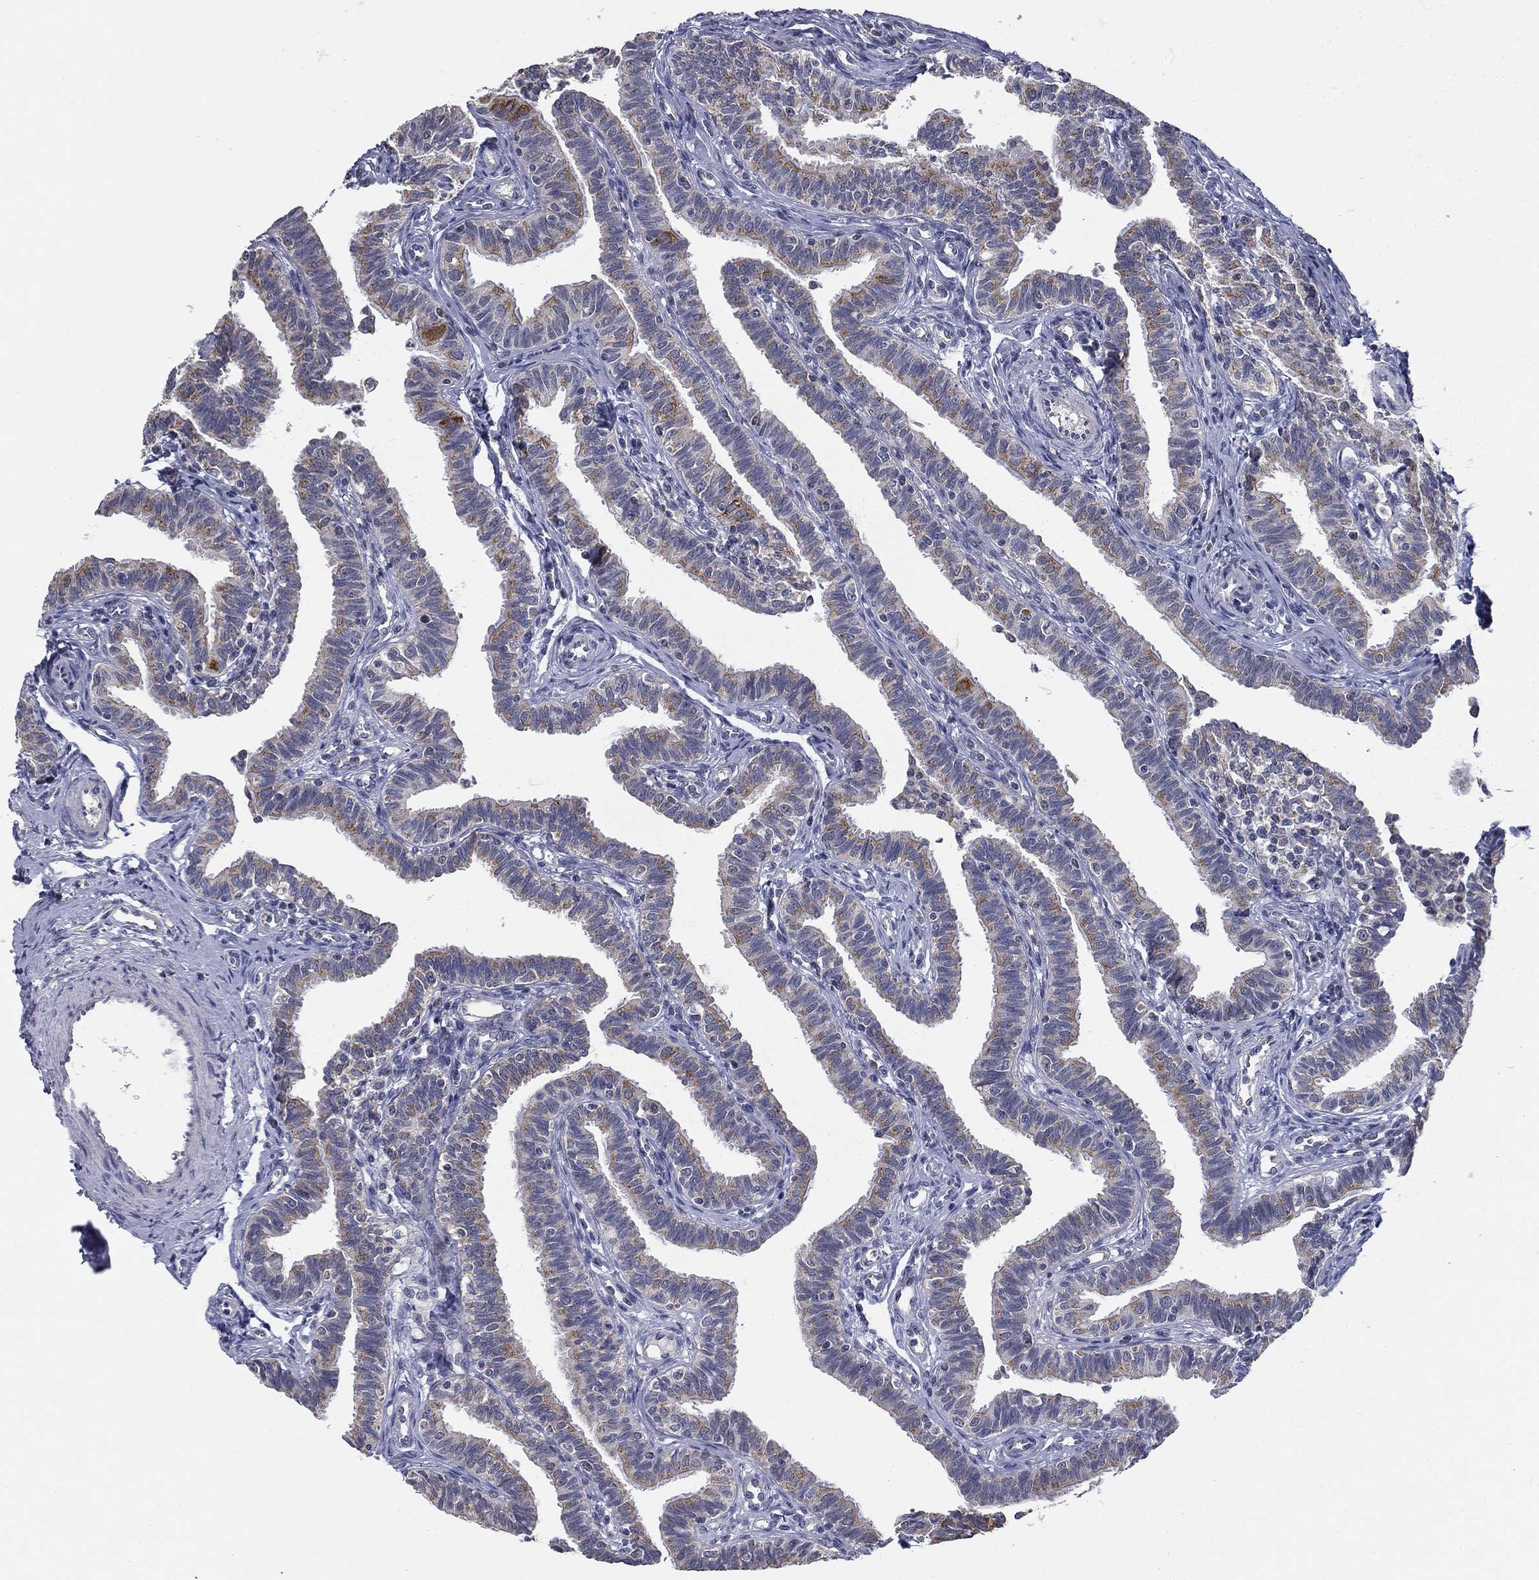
{"staining": {"intensity": "moderate", "quantity": "25%-75%", "location": "cytoplasmic/membranous"}, "tissue": "fallopian tube", "cell_type": "Glandular cells", "image_type": "normal", "snomed": [{"axis": "morphology", "description": "Normal tissue, NOS"}, {"axis": "topography", "description": "Fallopian tube"}], "caption": "Protein expression by immunohistochemistry (IHC) shows moderate cytoplasmic/membranous positivity in approximately 25%-75% of glandular cells in benign fallopian tube.", "gene": "SLC2A9", "patient": {"sex": "female", "age": 36}}